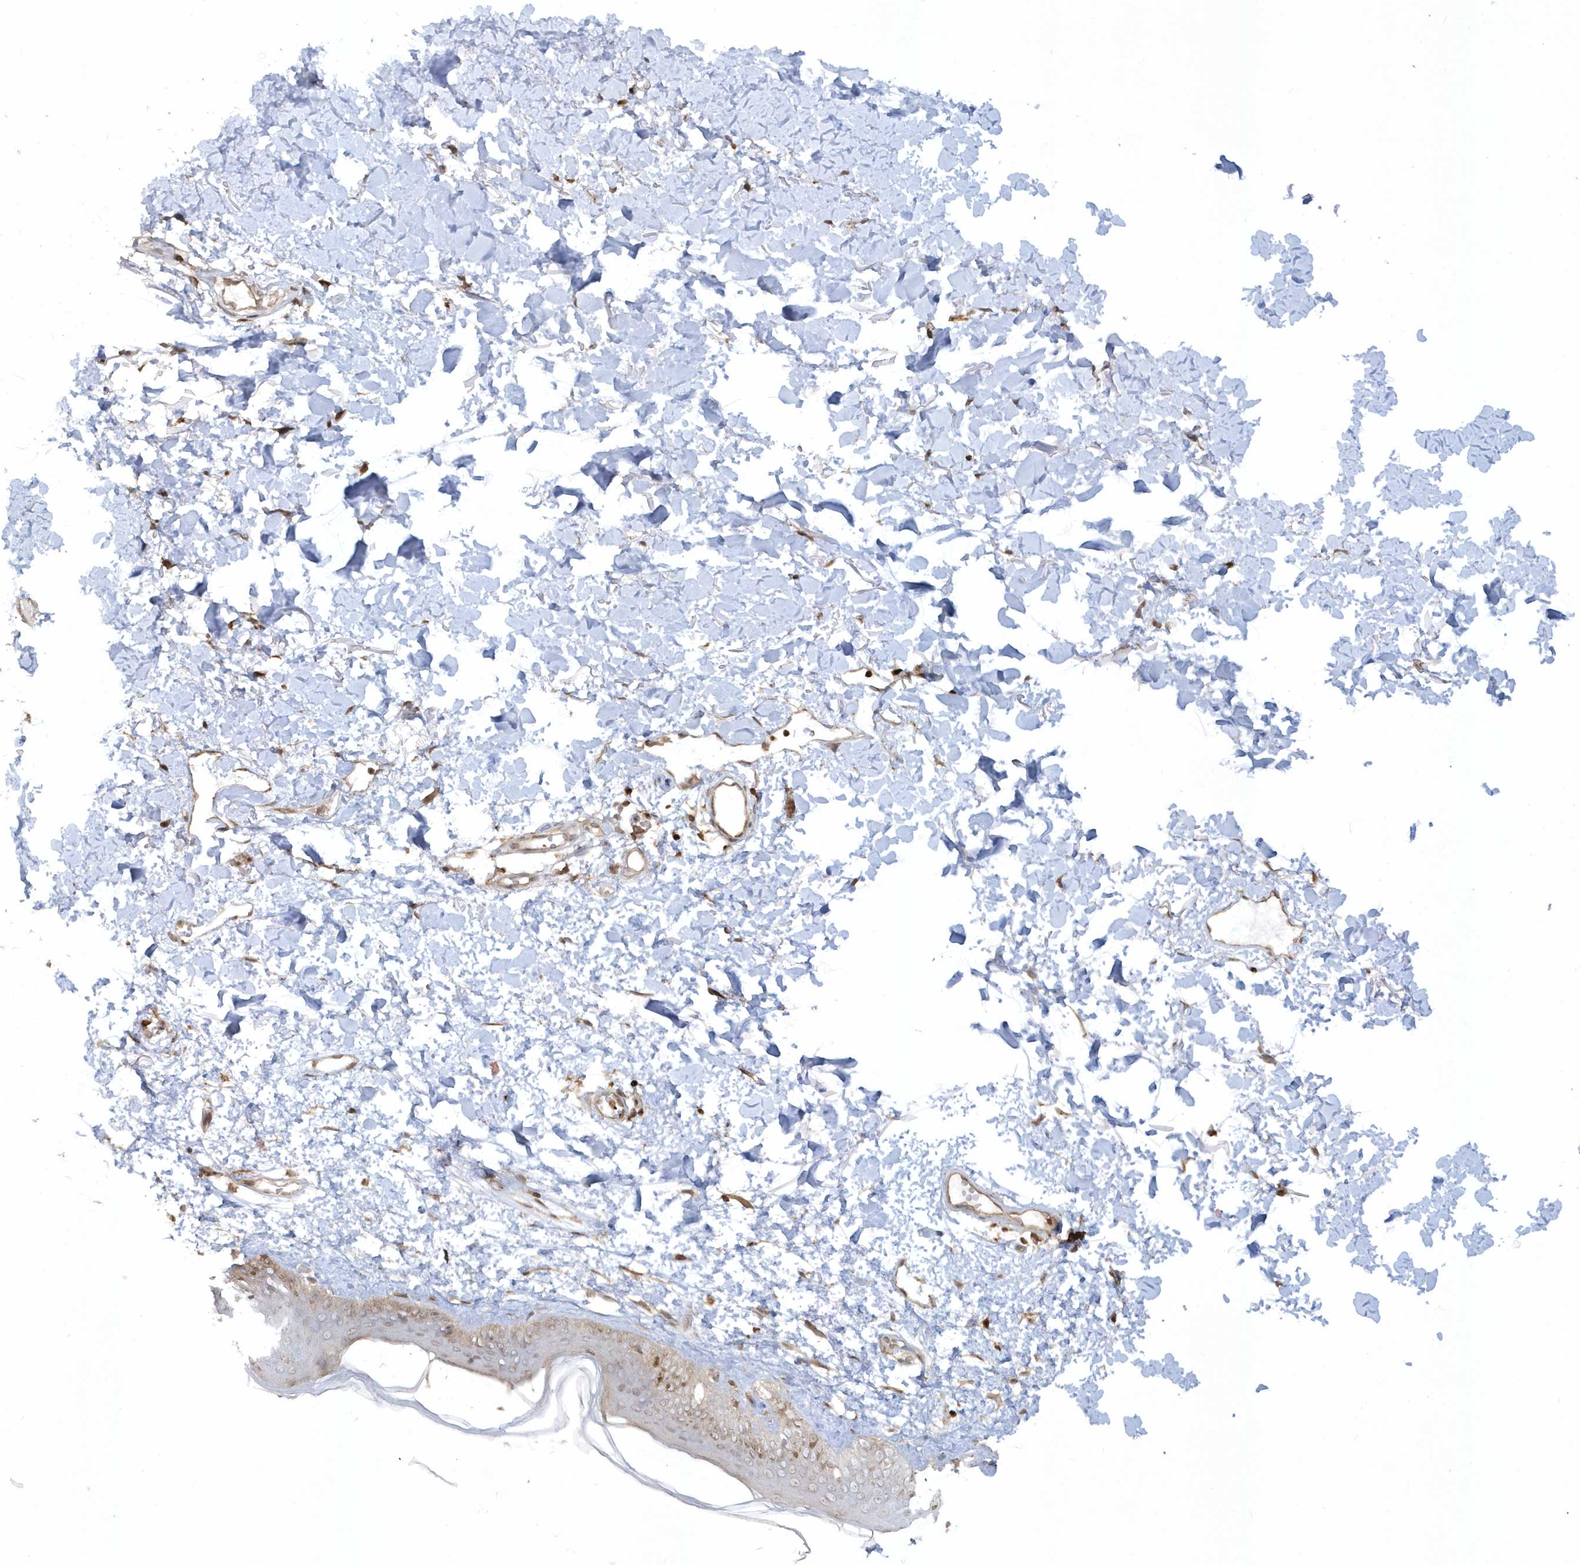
{"staining": {"intensity": "moderate", "quantity": "25%-75%", "location": "cytoplasmic/membranous"}, "tissue": "skin", "cell_type": "Fibroblasts", "image_type": "normal", "snomed": [{"axis": "morphology", "description": "Normal tissue, NOS"}, {"axis": "topography", "description": "Skin"}], "caption": "Immunohistochemistry image of benign skin: skin stained using IHC displays medium levels of moderate protein expression localized specifically in the cytoplasmic/membranous of fibroblasts, appearing as a cytoplasmic/membranous brown color.", "gene": "BSN", "patient": {"sex": "female", "age": 58}}